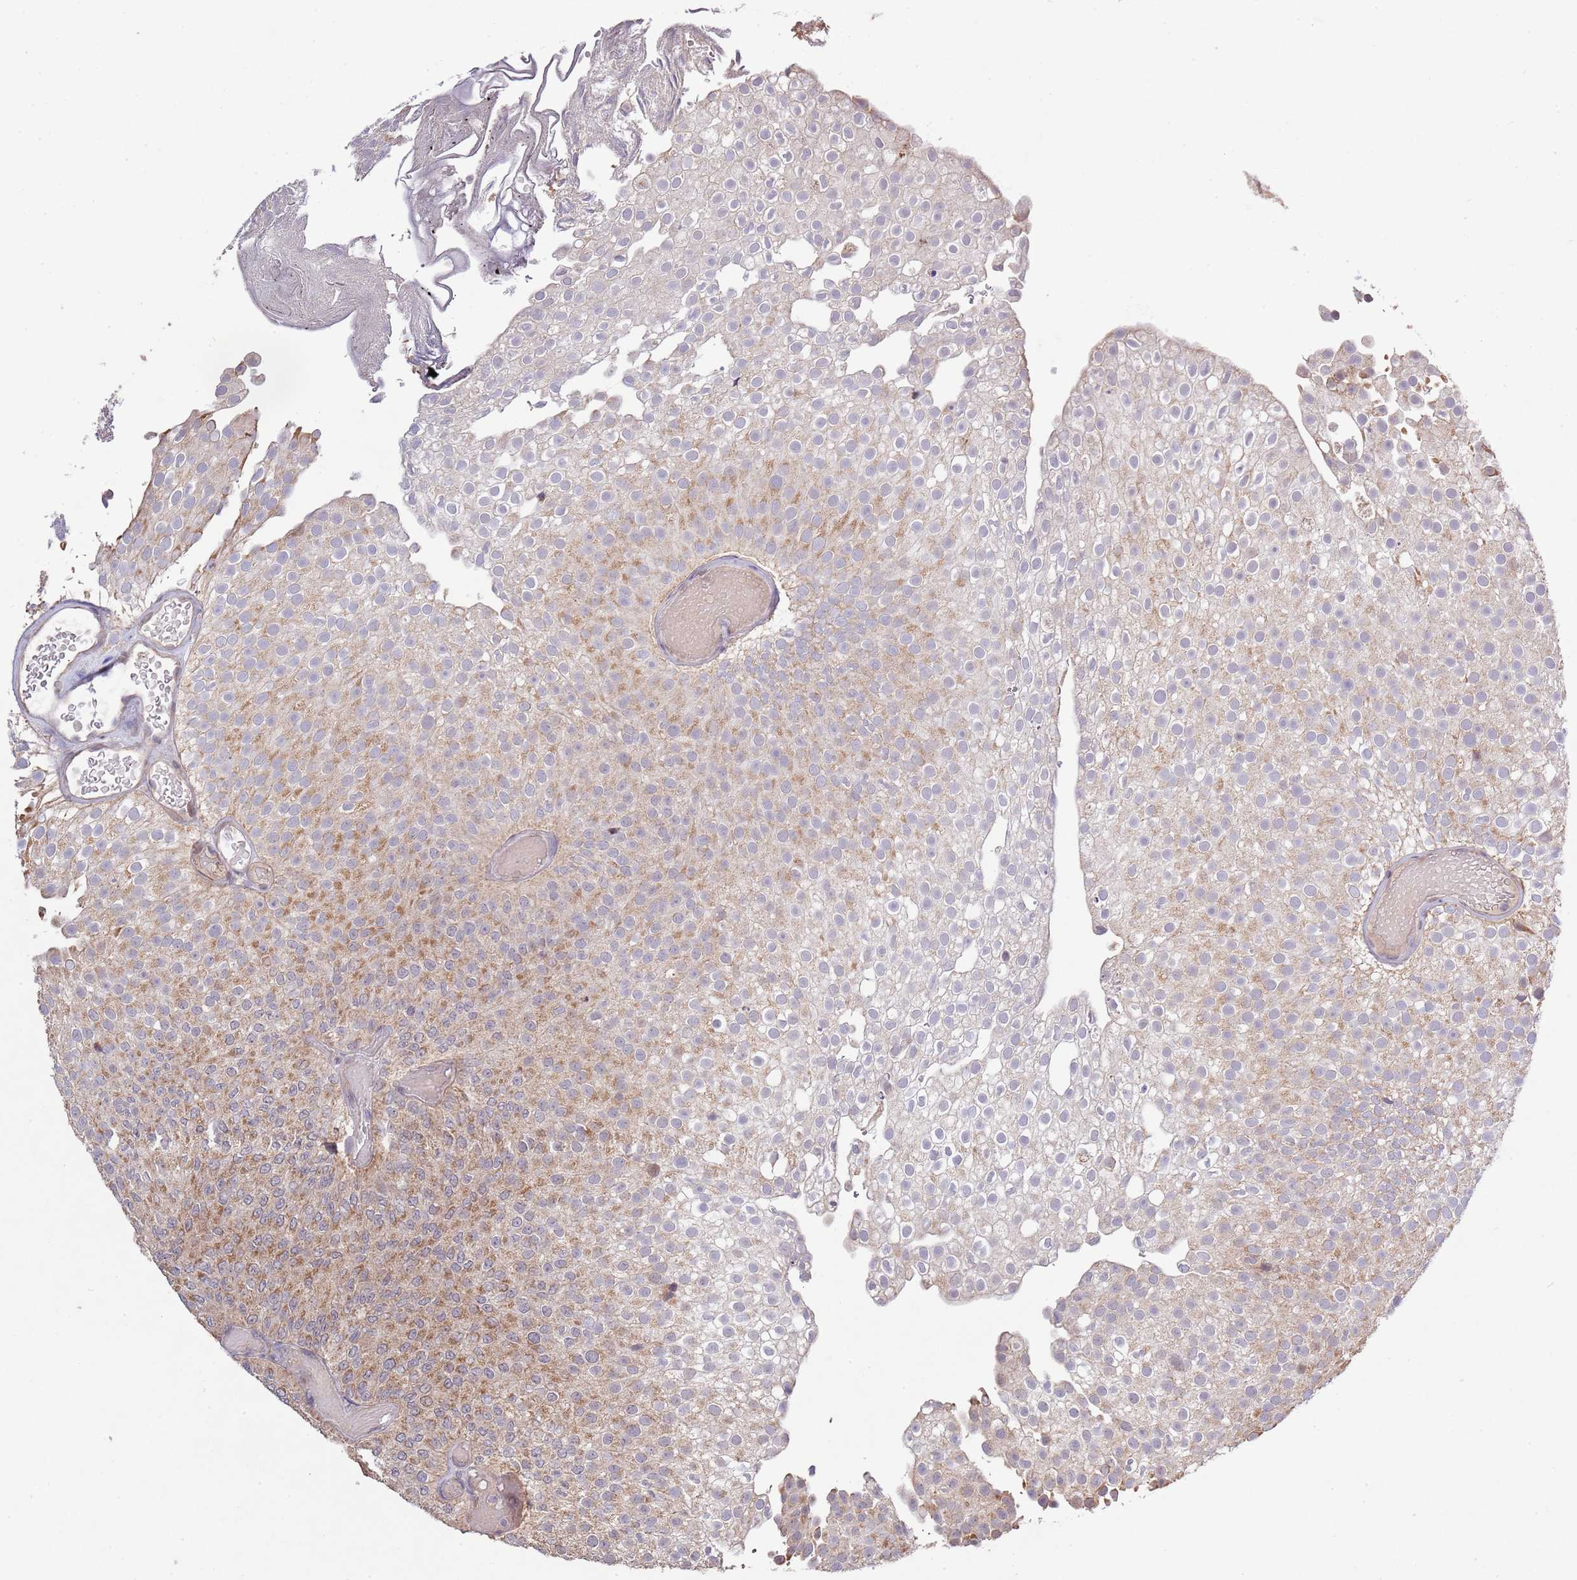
{"staining": {"intensity": "moderate", "quantity": "25%-75%", "location": "cytoplasmic/membranous"}, "tissue": "urothelial cancer", "cell_type": "Tumor cells", "image_type": "cancer", "snomed": [{"axis": "morphology", "description": "Urothelial carcinoma, Low grade"}, {"axis": "topography", "description": "Urinary bladder"}], "caption": "High-magnification brightfield microscopy of urothelial cancer stained with DAB (brown) and counterstained with hematoxylin (blue). tumor cells exhibit moderate cytoplasmic/membranous expression is present in approximately25%-75% of cells.", "gene": "IVD", "patient": {"sex": "male", "age": 78}}